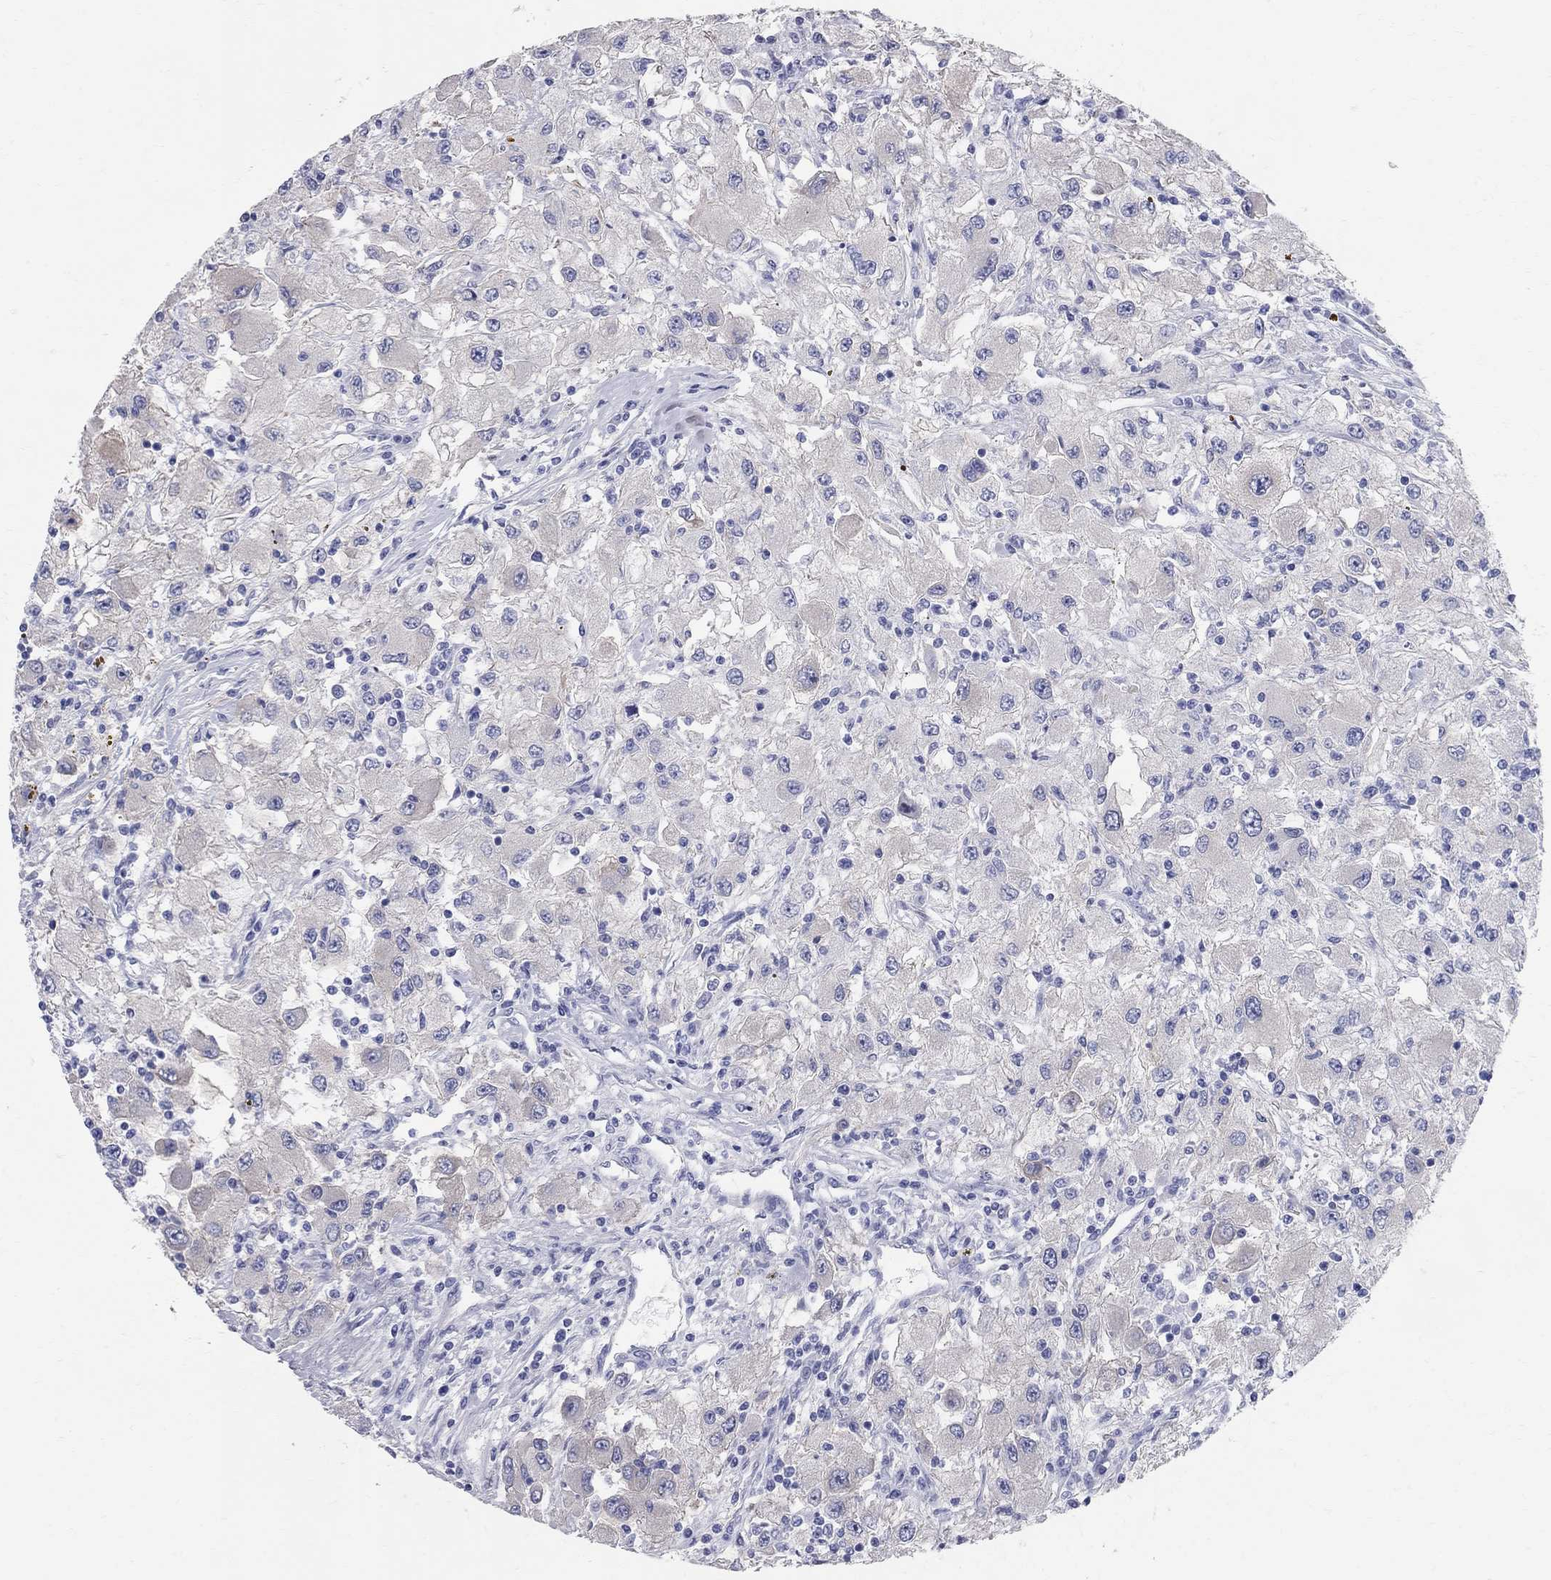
{"staining": {"intensity": "negative", "quantity": "none", "location": "none"}, "tissue": "renal cancer", "cell_type": "Tumor cells", "image_type": "cancer", "snomed": [{"axis": "morphology", "description": "Adenocarcinoma, NOS"}, {"axis": "topography", "description": "Kidney"}], "caption": "Renal adenocarcinoma was stained to show a protein in brown. There is no significant staining in tumor cells.", "gene": "AOX1", "patient": {"sex": "female", "age": 67}}